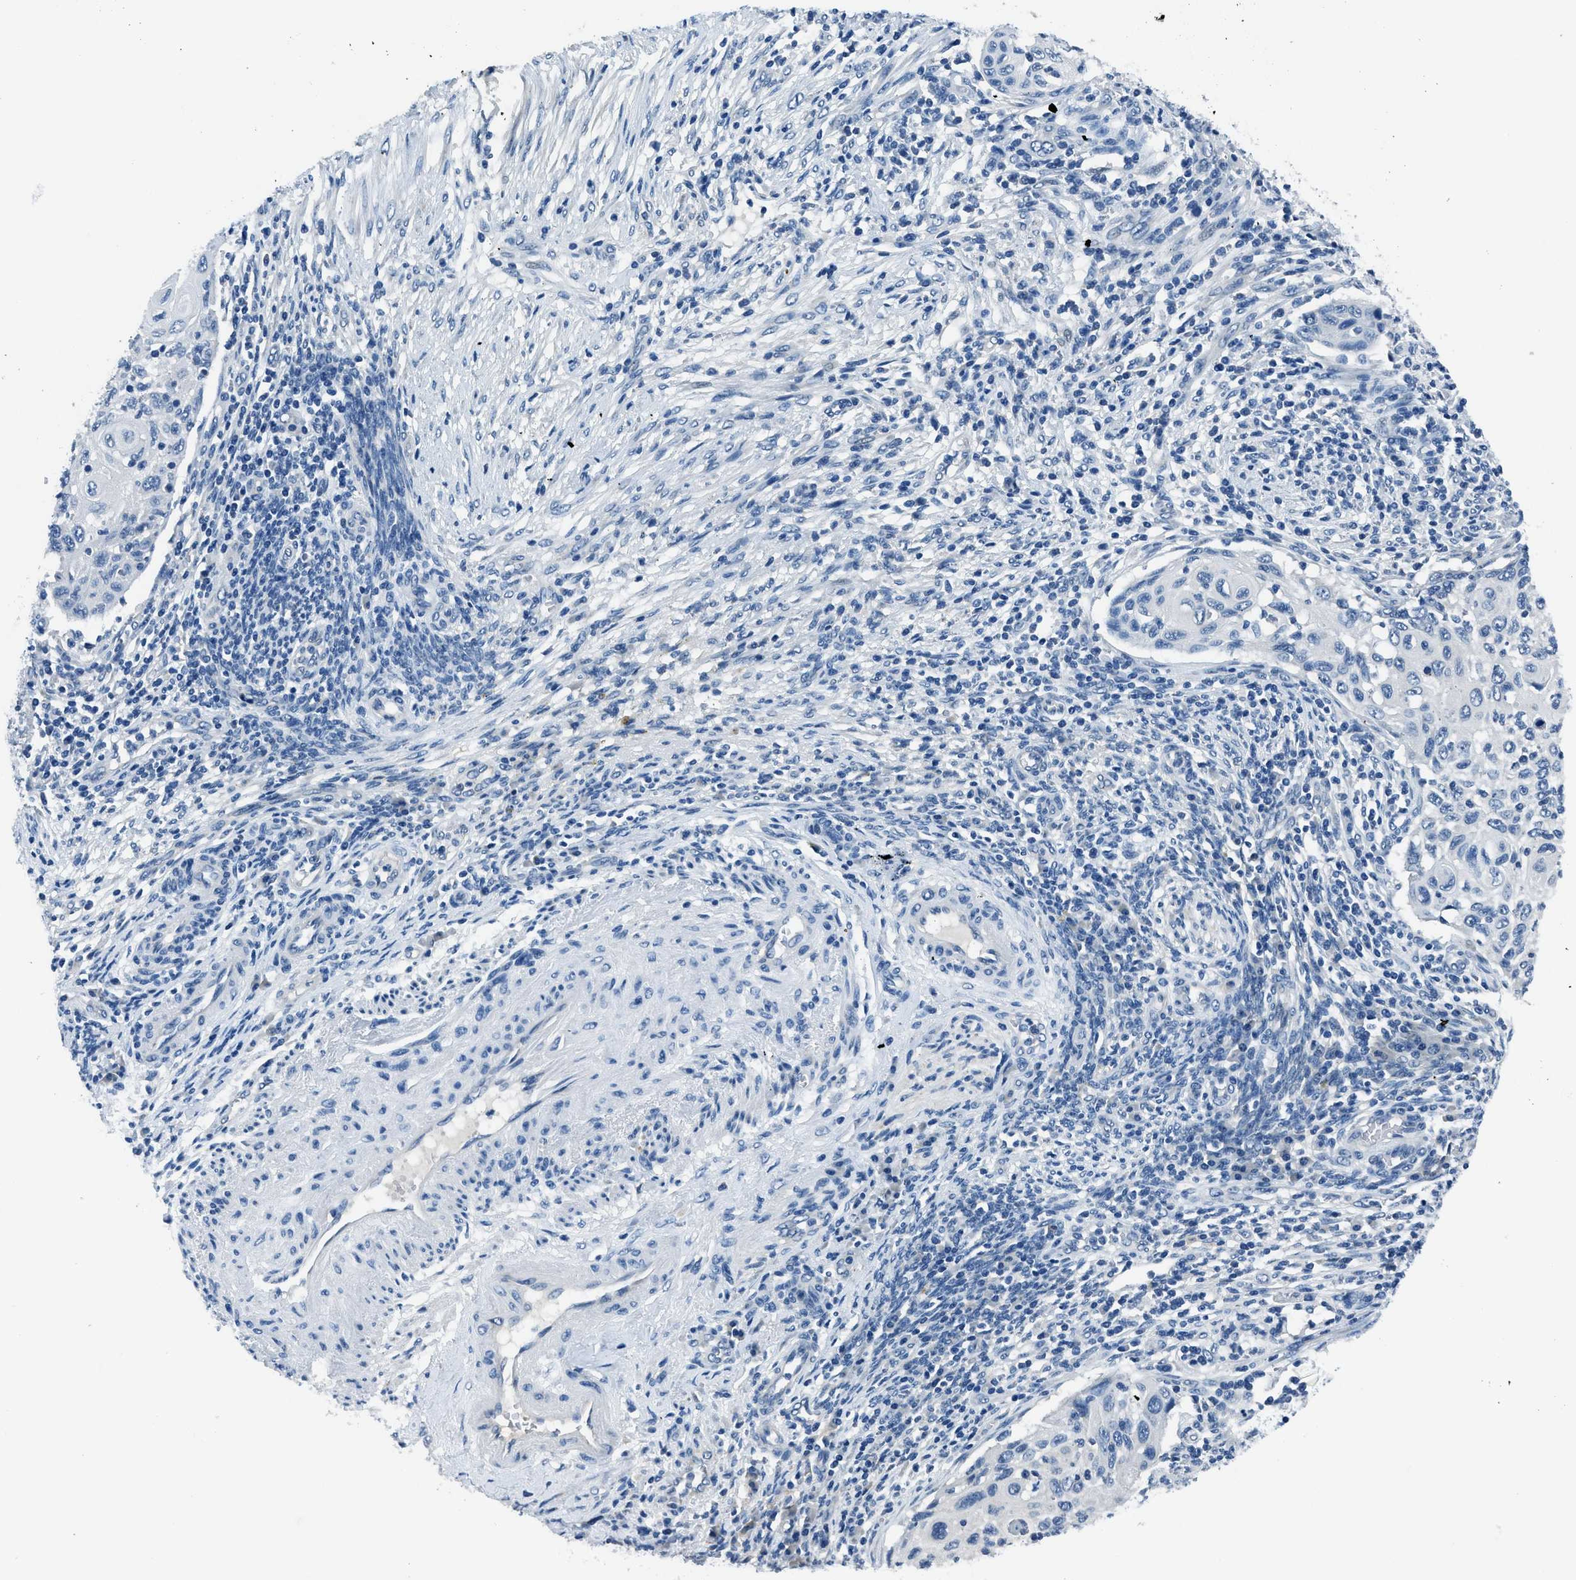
{"staining": {"intensity": "negative", "quantity": "none", "location": "none"}, "tissue": "cervical cancer", "cell_type": "Tumor cells", "image_type": "cancer", "snomed": [{"axis": "morphology", "description": "Squamous cell carcinoma, NOS"}, {"axis": "topography", "description": "Cervix"}], "caption": "There is no significant expression in tumor cells of squamous cell carcinoma (cervical).", "gene": "GJA3", "patient": {"sex": "female", "age": 70}}